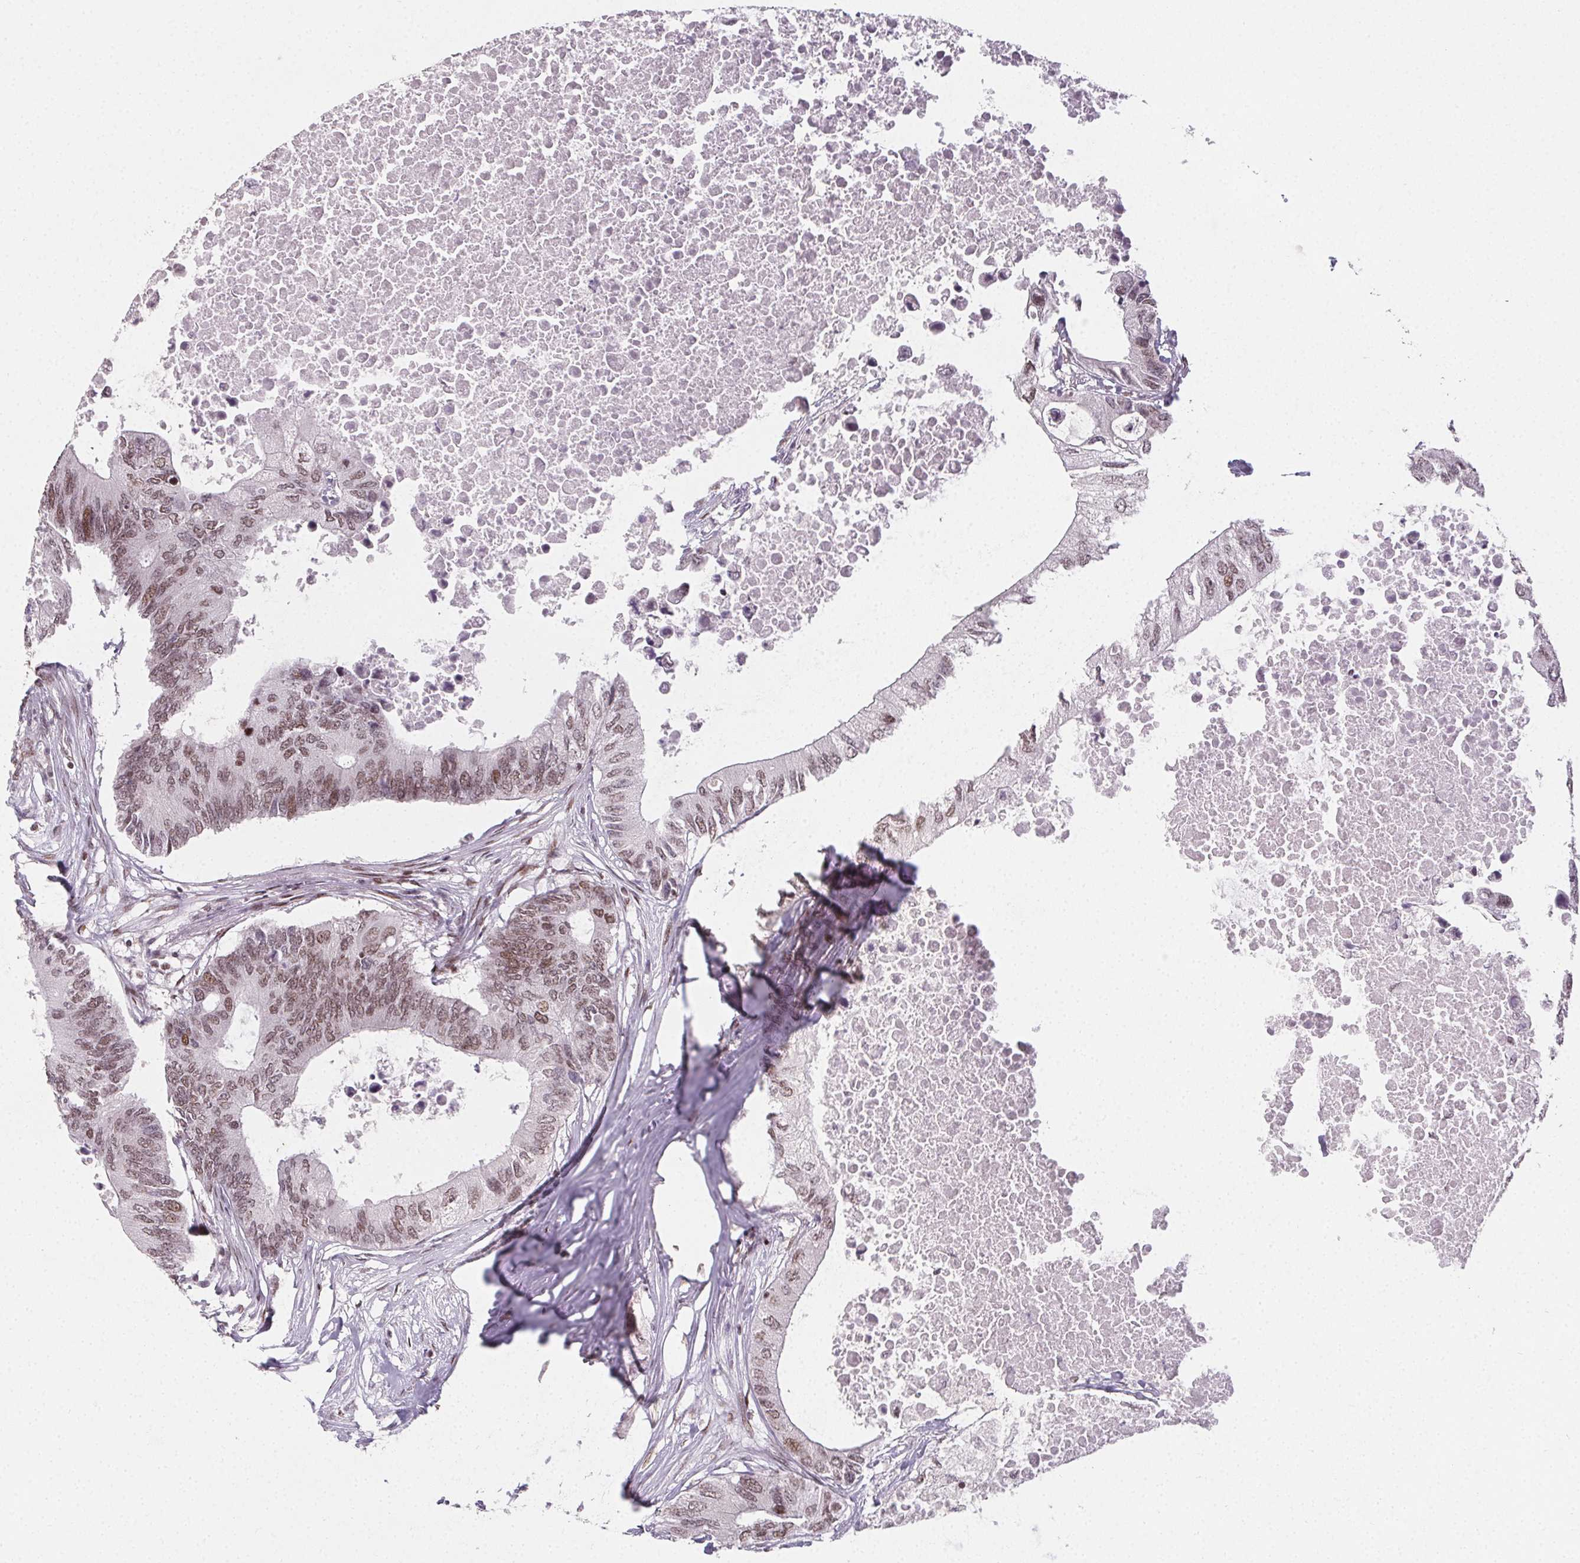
{"staining": {"intensity": "moderate", "quantity": ">75%", "location": "nuclear"}, "tissue": "colorectal cancer", "cell_type": "Tumor cells", "image_type": "cancer", "snomed": [{"axis": "morphology", "description": "Adenocarcinoma, NOS"}, {"axis": "topography", "description": "Colon"}], "caption": "This is an image of immunohistochemistry staining of colorectal adenocarcinoma, which shows moderate expression in the nuclear of tumor cells.", "gene": "KMT2A", "patient": {"sex": "male", "age": 71}}